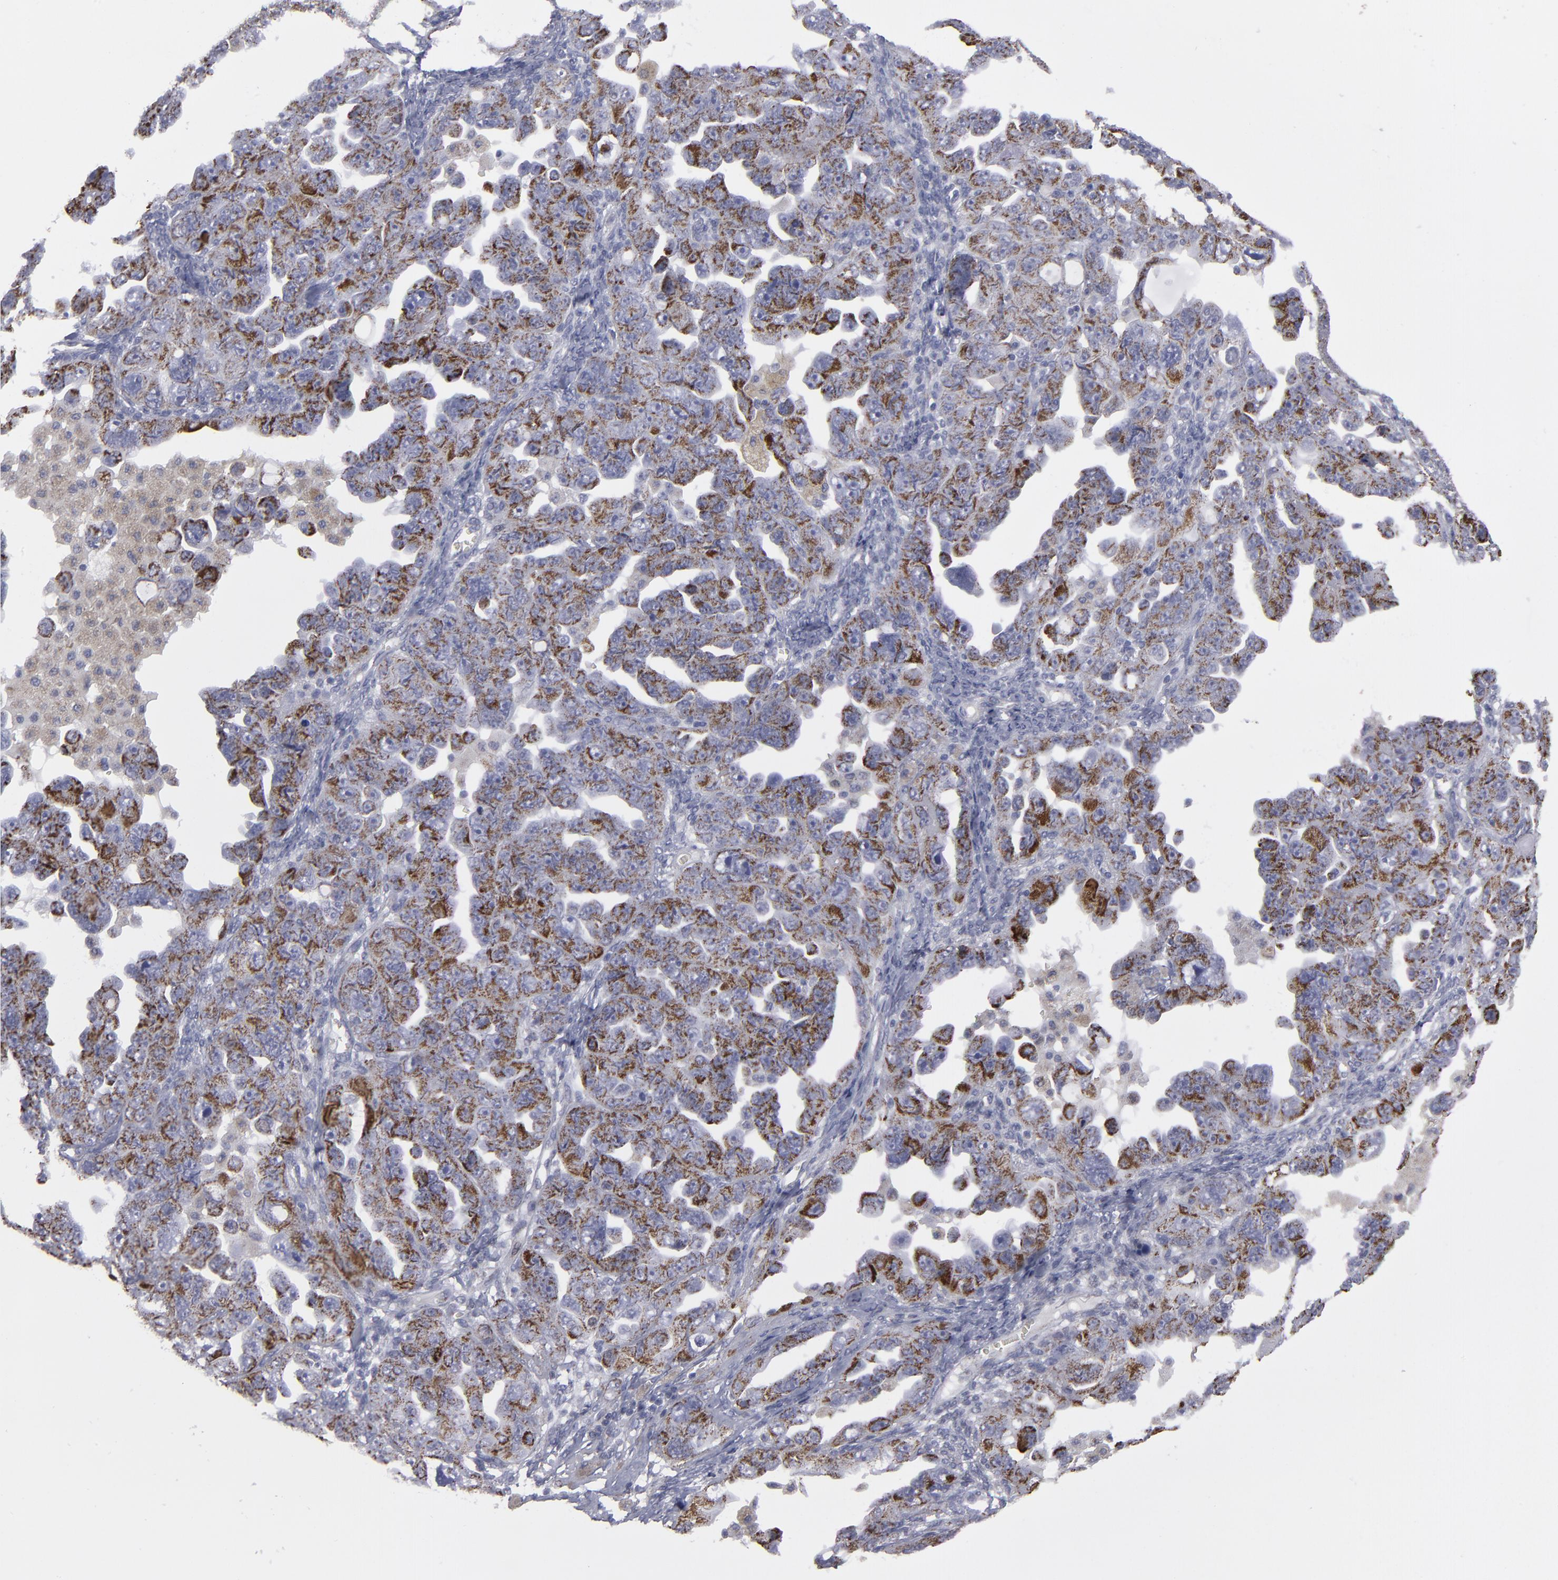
{"staining": {"intensity": "strong", "quantity": ">75%", "location": "cytoplasmic/membranous"}, "tissue": "ovarian cancer", "cell_type": "Tumor cells", "image_type": "cancer", "snomed": [{"axis": "morphology", "description": "Cystadenocarcinoma, serous, NOS"}, {"axis": "topography", "description": "Ovary"}], "caption": "Tumor cells exhibit strong cytoplasmic/membranous staining in approximately >75% of cells in serous cystadenocarcinoma (ovarian).", "gene": "MYOM2", "patient": {"sex": "female", "age": 66}}